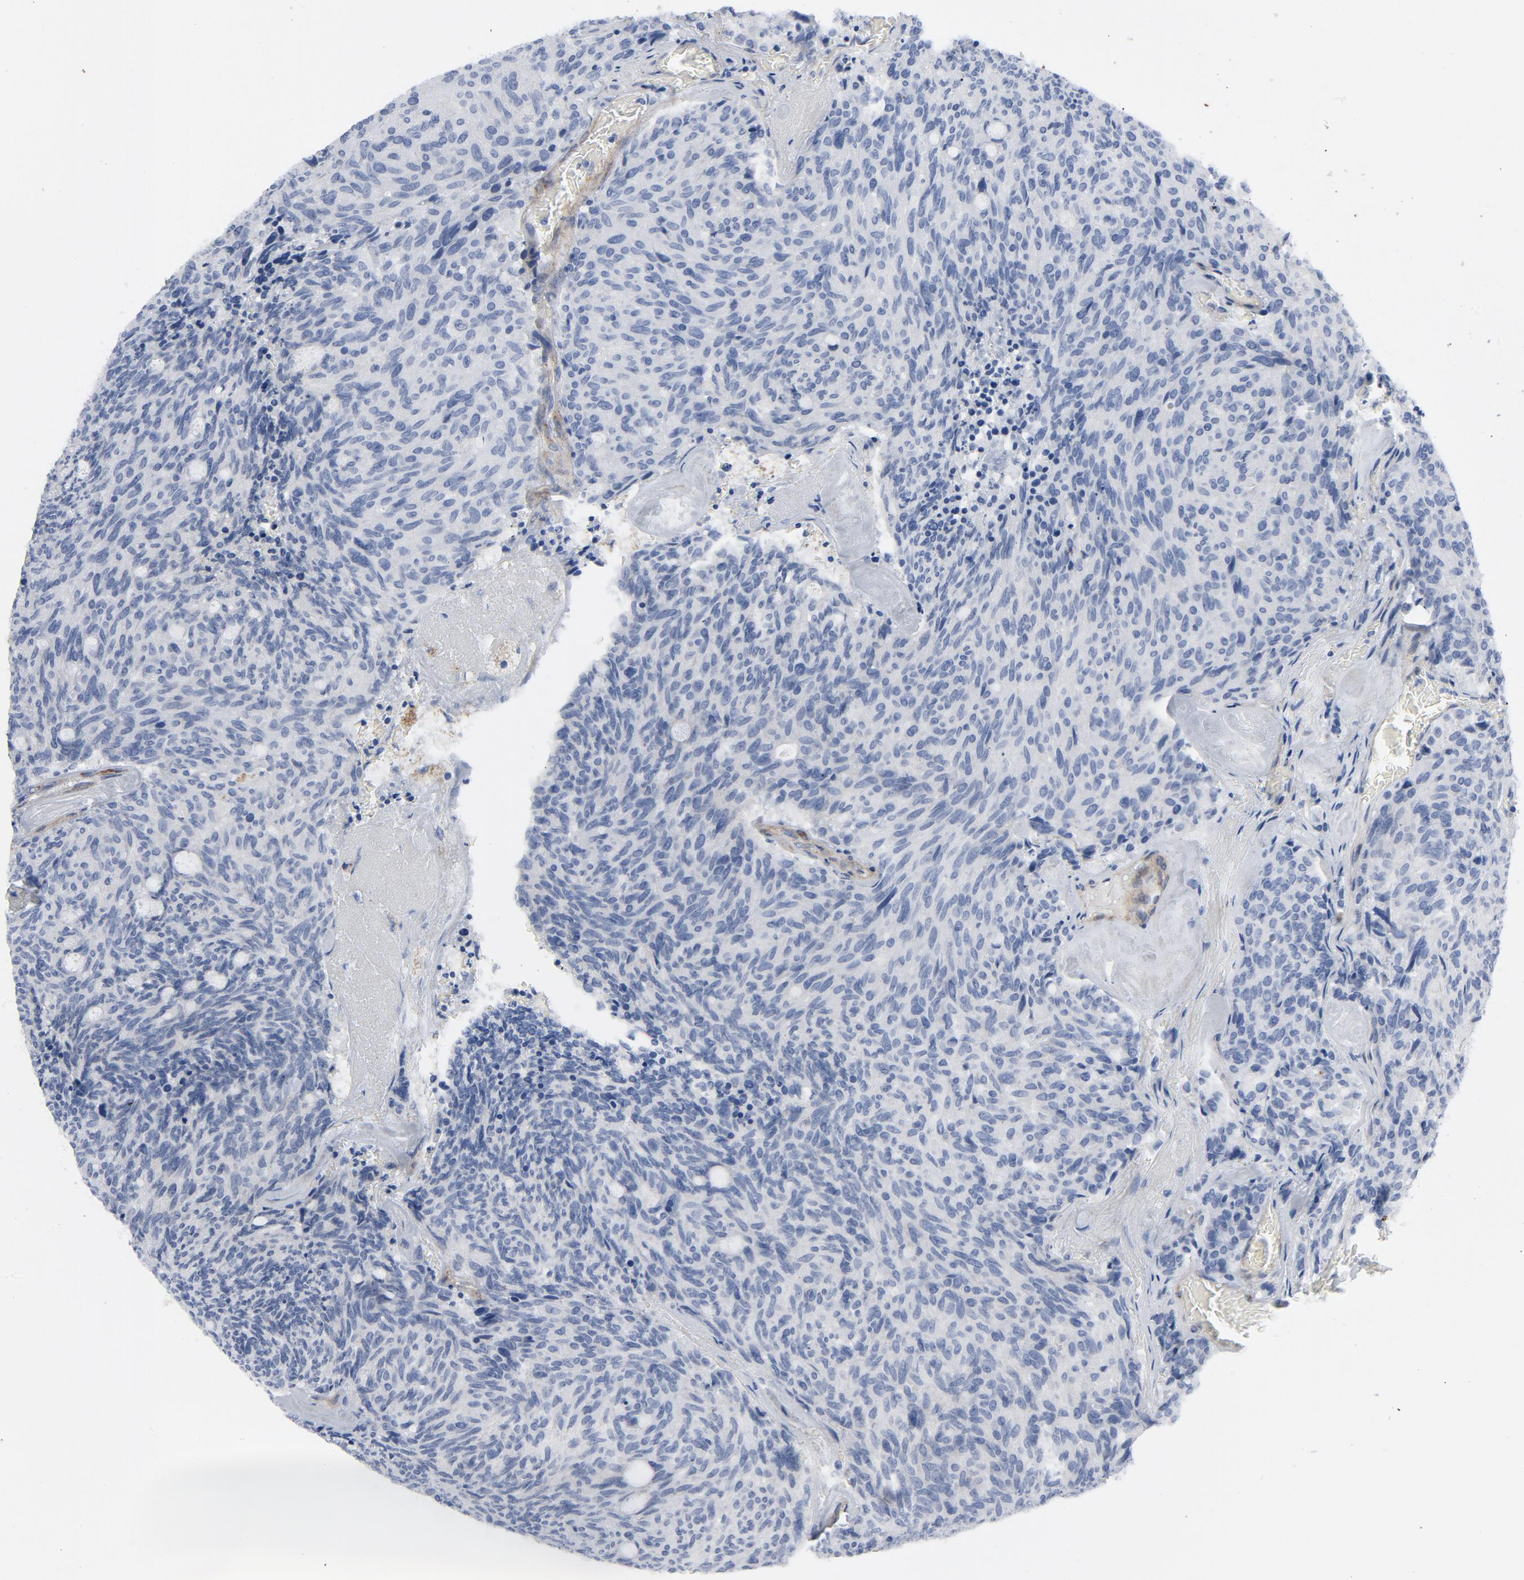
{"staining": {"intensity": "negative", "quantity": "none", "location": "none"}, "tissue": "carcinoid", "cell_type": "Tumor cells", "image_type": "cancer", "snomed": [{"axis": "morphology", "description": "Carcinoid, malignant, NOS"}, {"axis": "topography", "description": "Pancreas"}], "caption": "Immunohistochemistry (IHC) micrograph of human carcinoid stained for a protein (brown), which shows no positivity in tumor cells. (Brightfield microscopy of DAB (3,3'-diaminobenzidine) immunohistochemistry (IHC) at high magnification).", "gene": "LAMC1", "patient": {"sex": "female", "age": 54}}